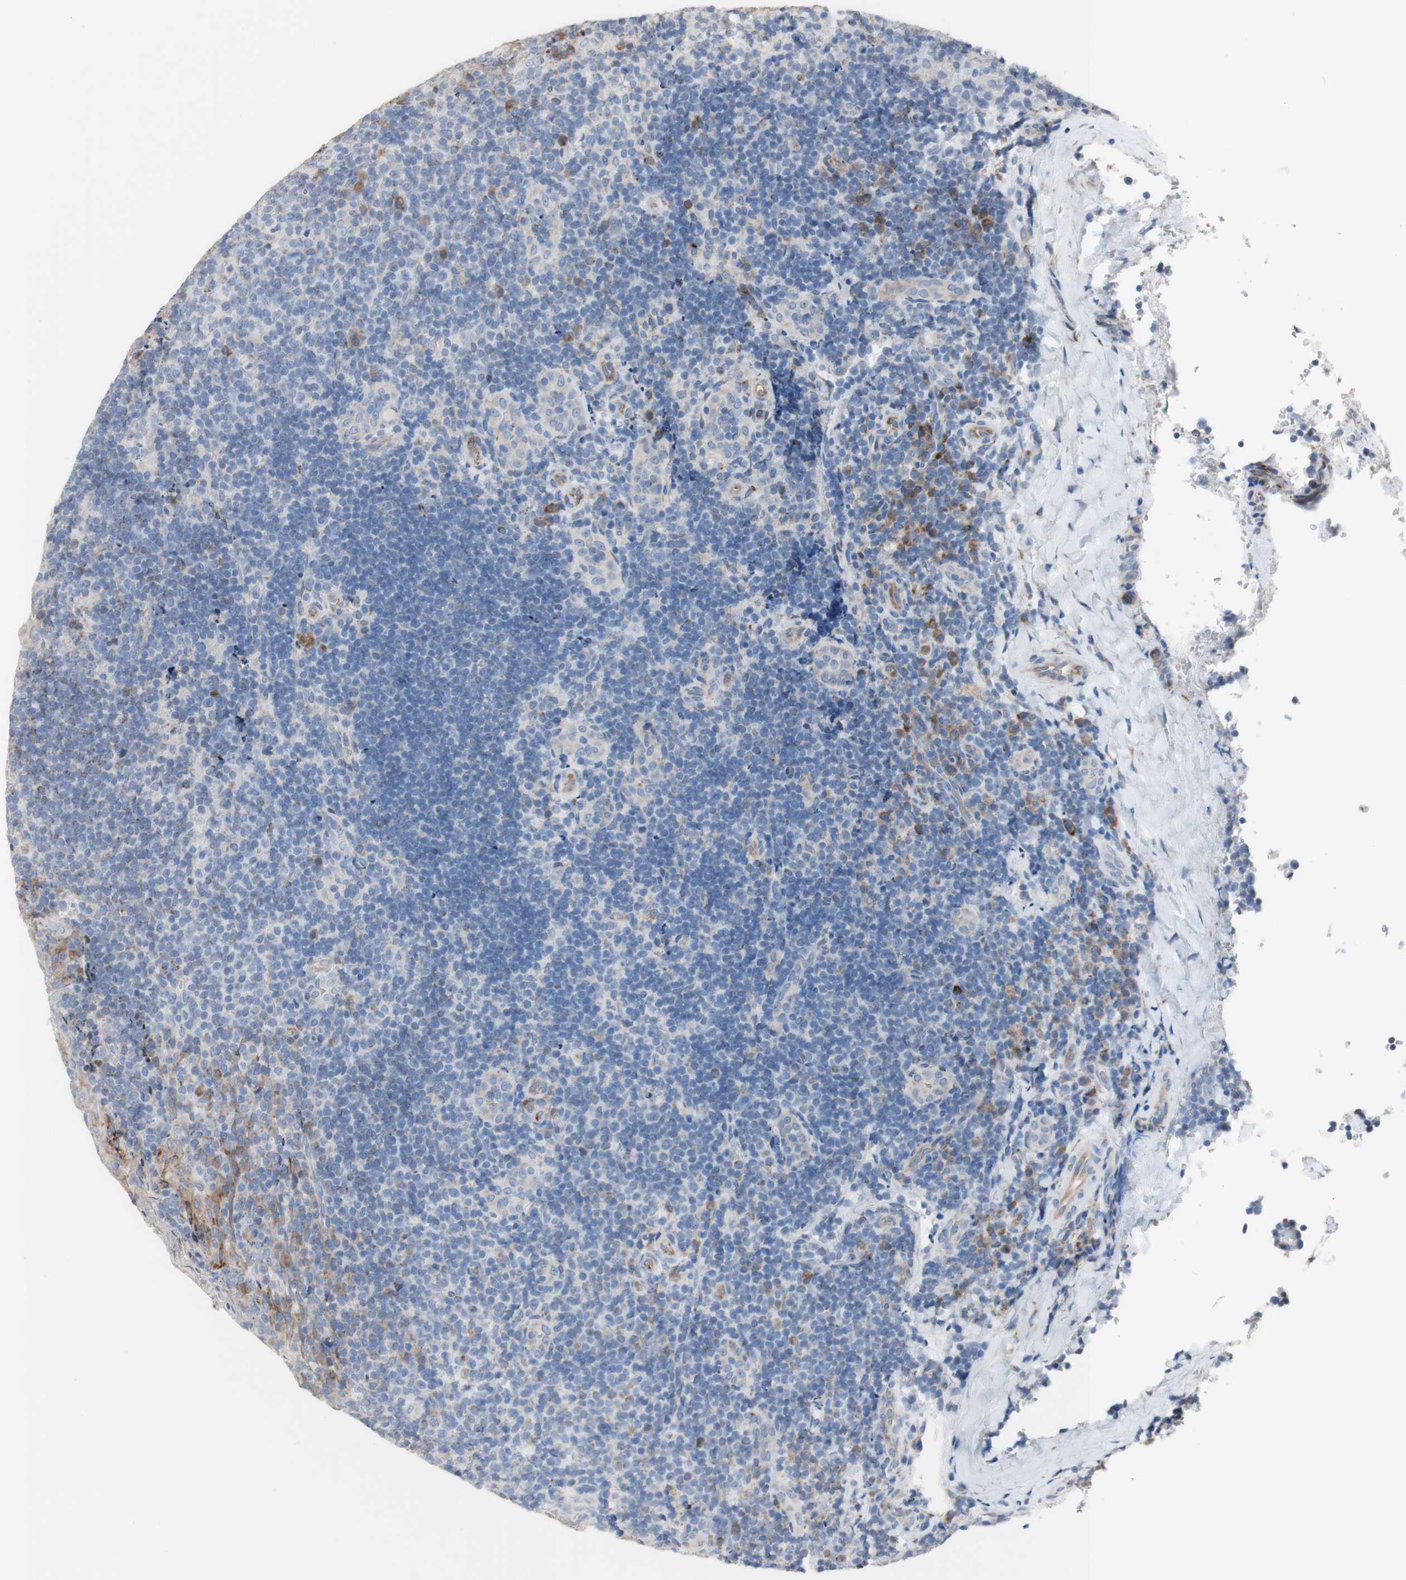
{"staining": {"intensity": "negative", "quantity": "none", "location": "none"}, "tissue": "tonsil", "cell_type": "Germinal center cells", "image_type": "normal", "snomed": [{"axis": "morphology", "description": "Normal tissue, NOS"}, {"axis": "topography", "description": "Tonsil"}], "caption": "The image exhibits no staining of germinal center cells in benign tonsil.", "gene": "AGPAT5", "patient": {"sex": "male", "age": 17}}